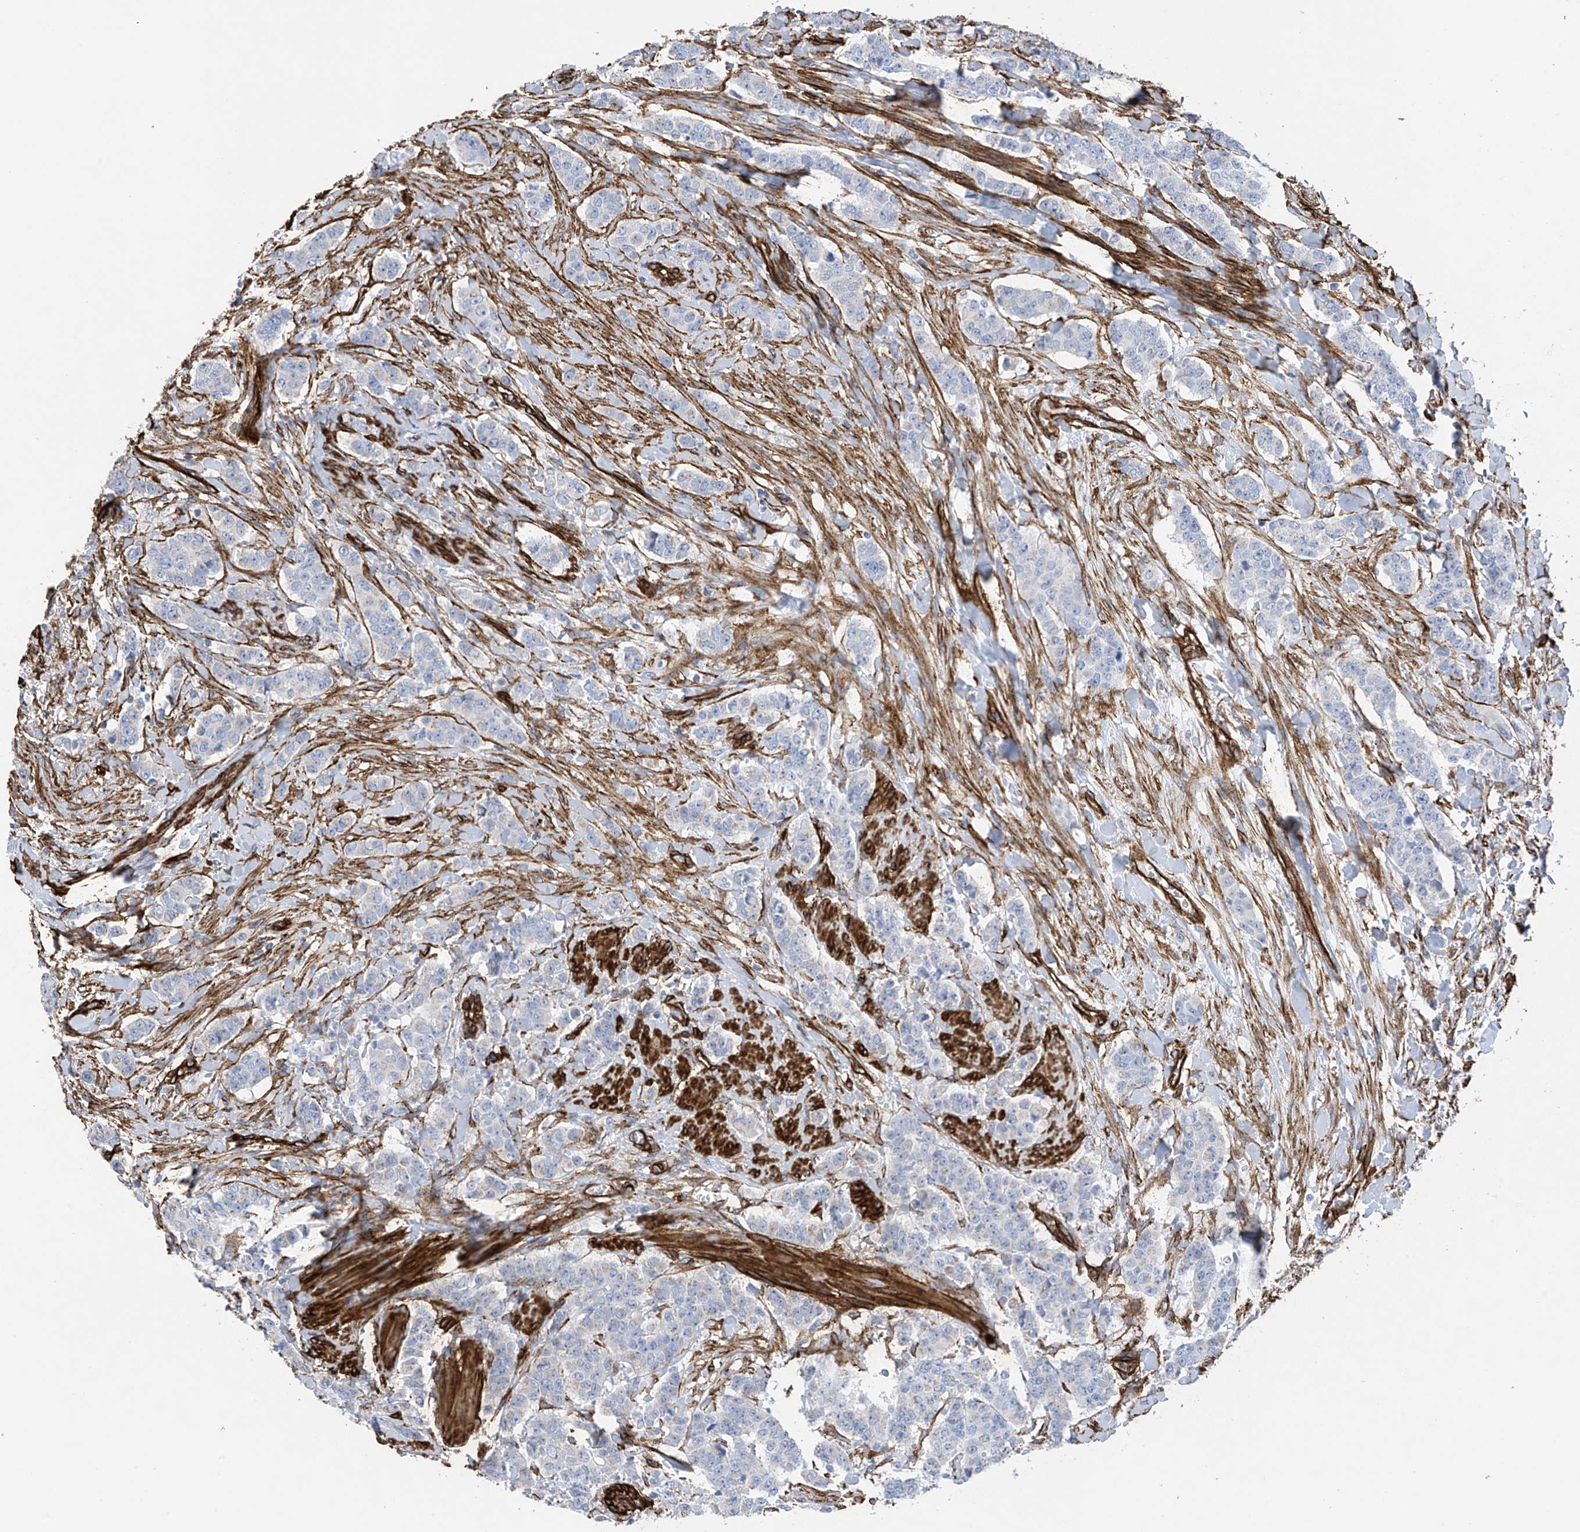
{"staining": {"intensity": "negative", "quantity": "none", "location": "none"}, "tissue": "breast cancer", "cell_type": "Tumor cells", "image_type": "cancer", "snomed": [{"axis": "morphology", "description": "Duct carcinoma"}, {"axis": "topography", "description": "Breast"}], "caption": "Human invasive ductal carcinoma (breast) stained for a protein using immunohistochemistry demonstrates no positivity in tumor cells.", "gene": "UBTD1", "patient": {"sex": "female", "age": 40}}